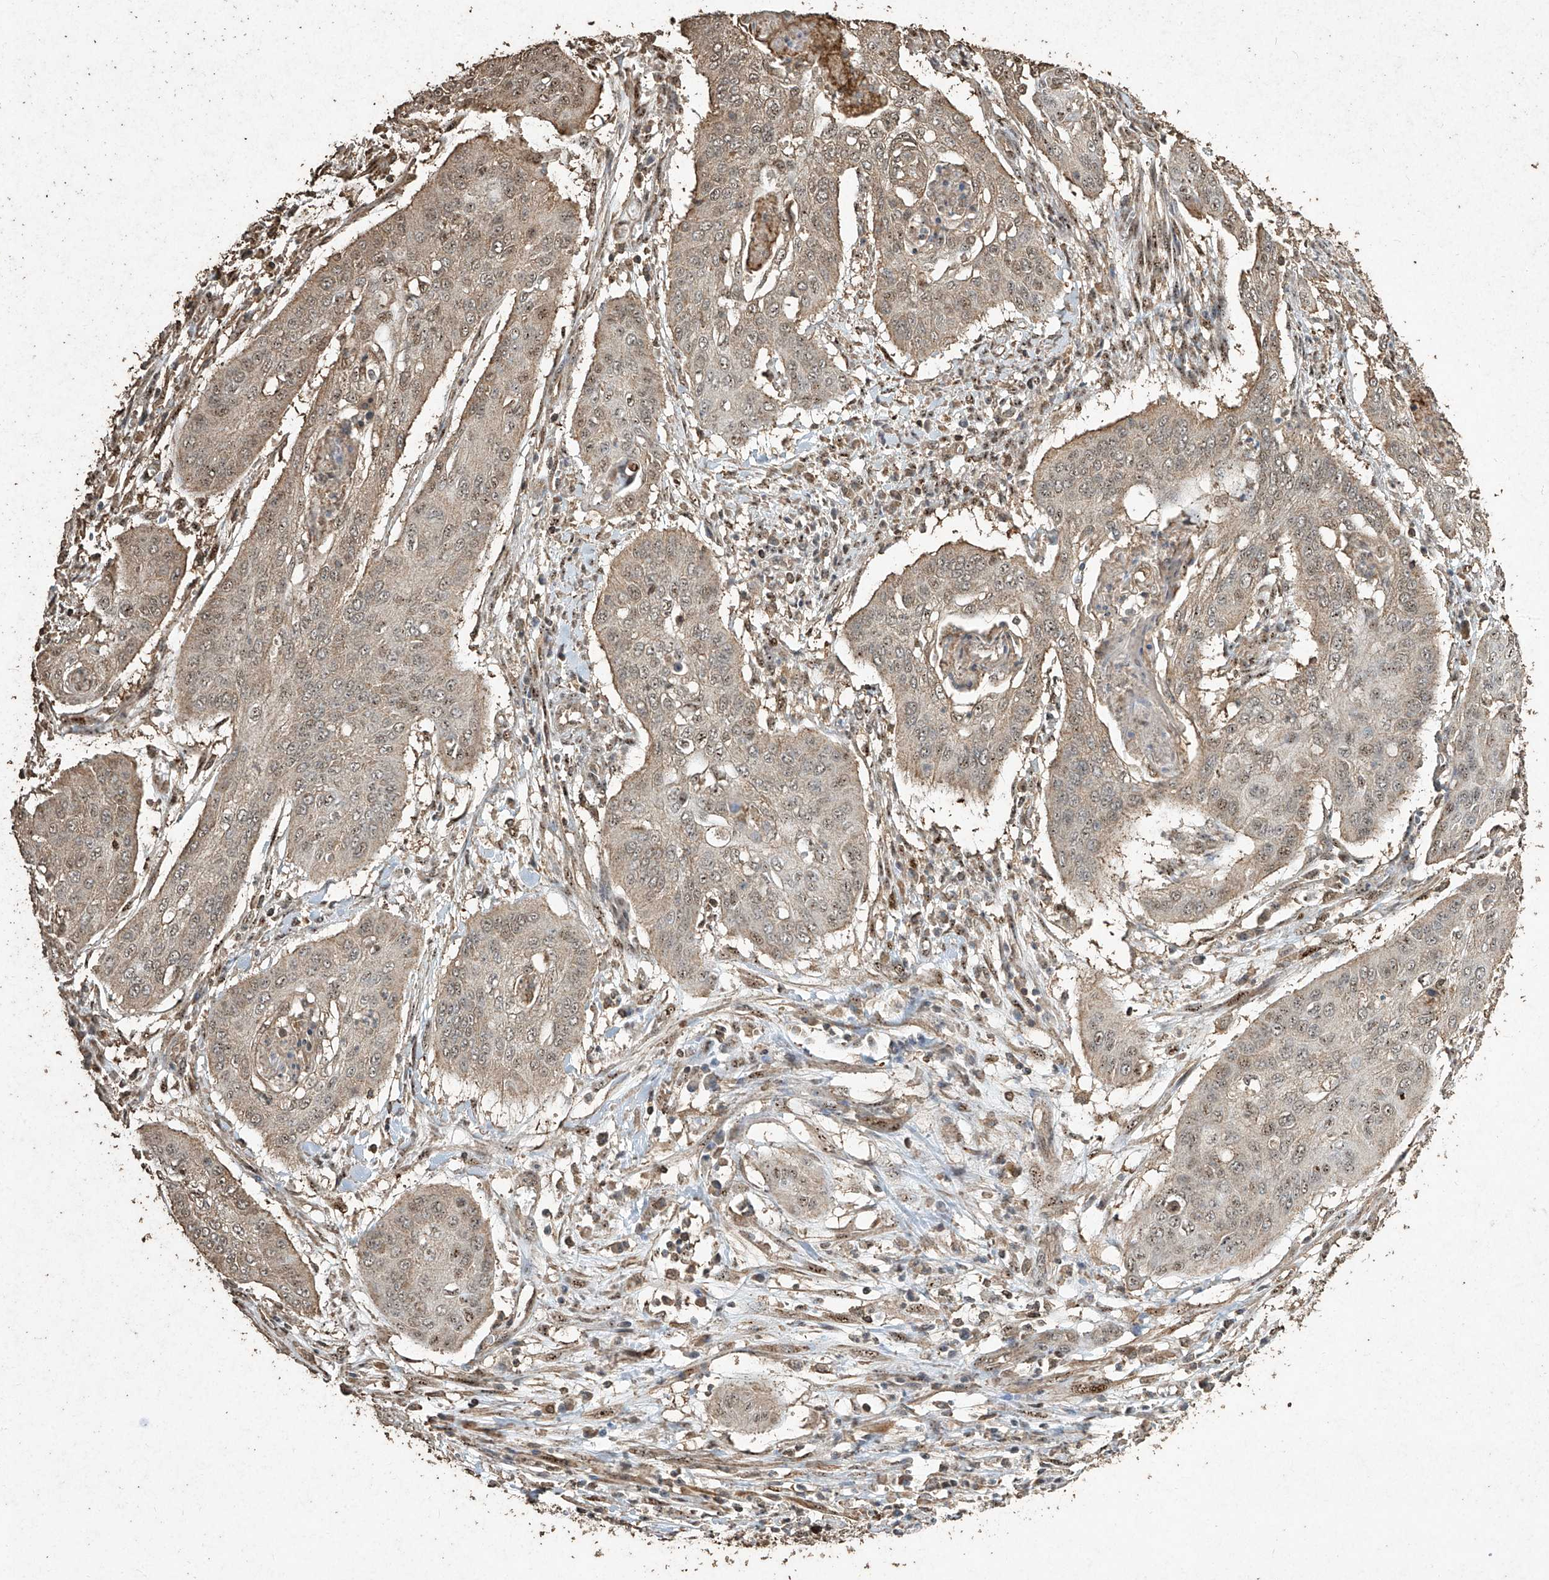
{"staining": {"intensity": "weak", "quantity": "25%-75%", "location": "nuclear"}, "tissue": "cervical cancer", "cell_type": "Tumor cells", "image_type": "cancer", "snomed": [{"axis": "morphology", "description": "Squamous cell carcinoma, NOS"}, {"axis": "topography", "description": "Cervix"}], "caption": "A low amount of weak nuclear expression is appreciated in about 25%-75% of tumor cells in cervical squamous cell carcinoma tissue.", "gene": "ERBB3", "patient": {"sex": "female", "age": 39}}